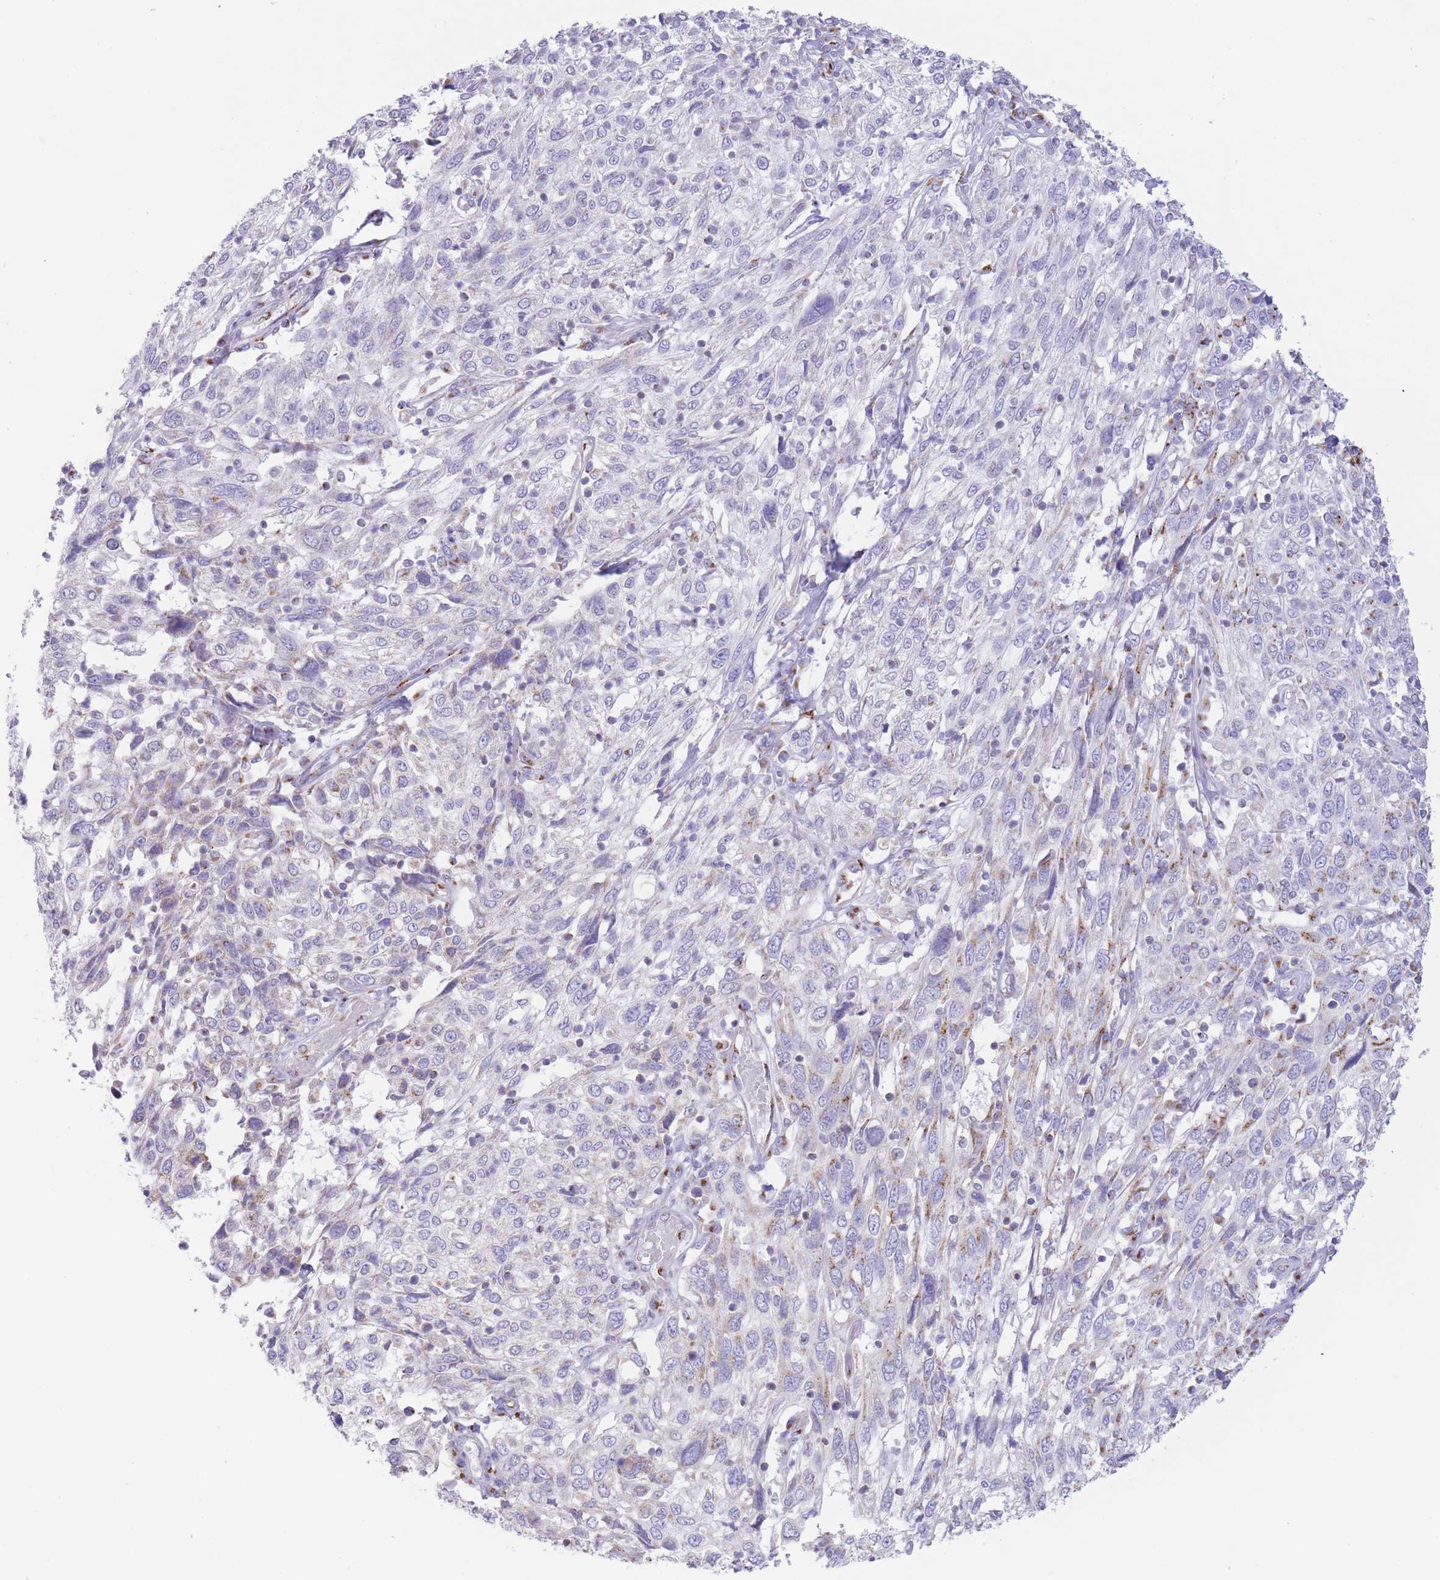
{"staining": {"intensity": "weak", "quantity": "<25%", "location": "cytoplasmic/membranous"}, "tissue": "cervical cancer", "cell_type": "Tumor cells", "image_type": "cancer", "snomed": [{"axis": "morphology", "description": "Squamous cell carcinoma, NOS"}, {"axis": "topography", "description": "Cervix"}], "caption": "Tumor cells are negative for brown protein staining in squamous cell carcinoma (cervical).", "gene": "MPND", "patient": {"sex": "female", "age": 46}}